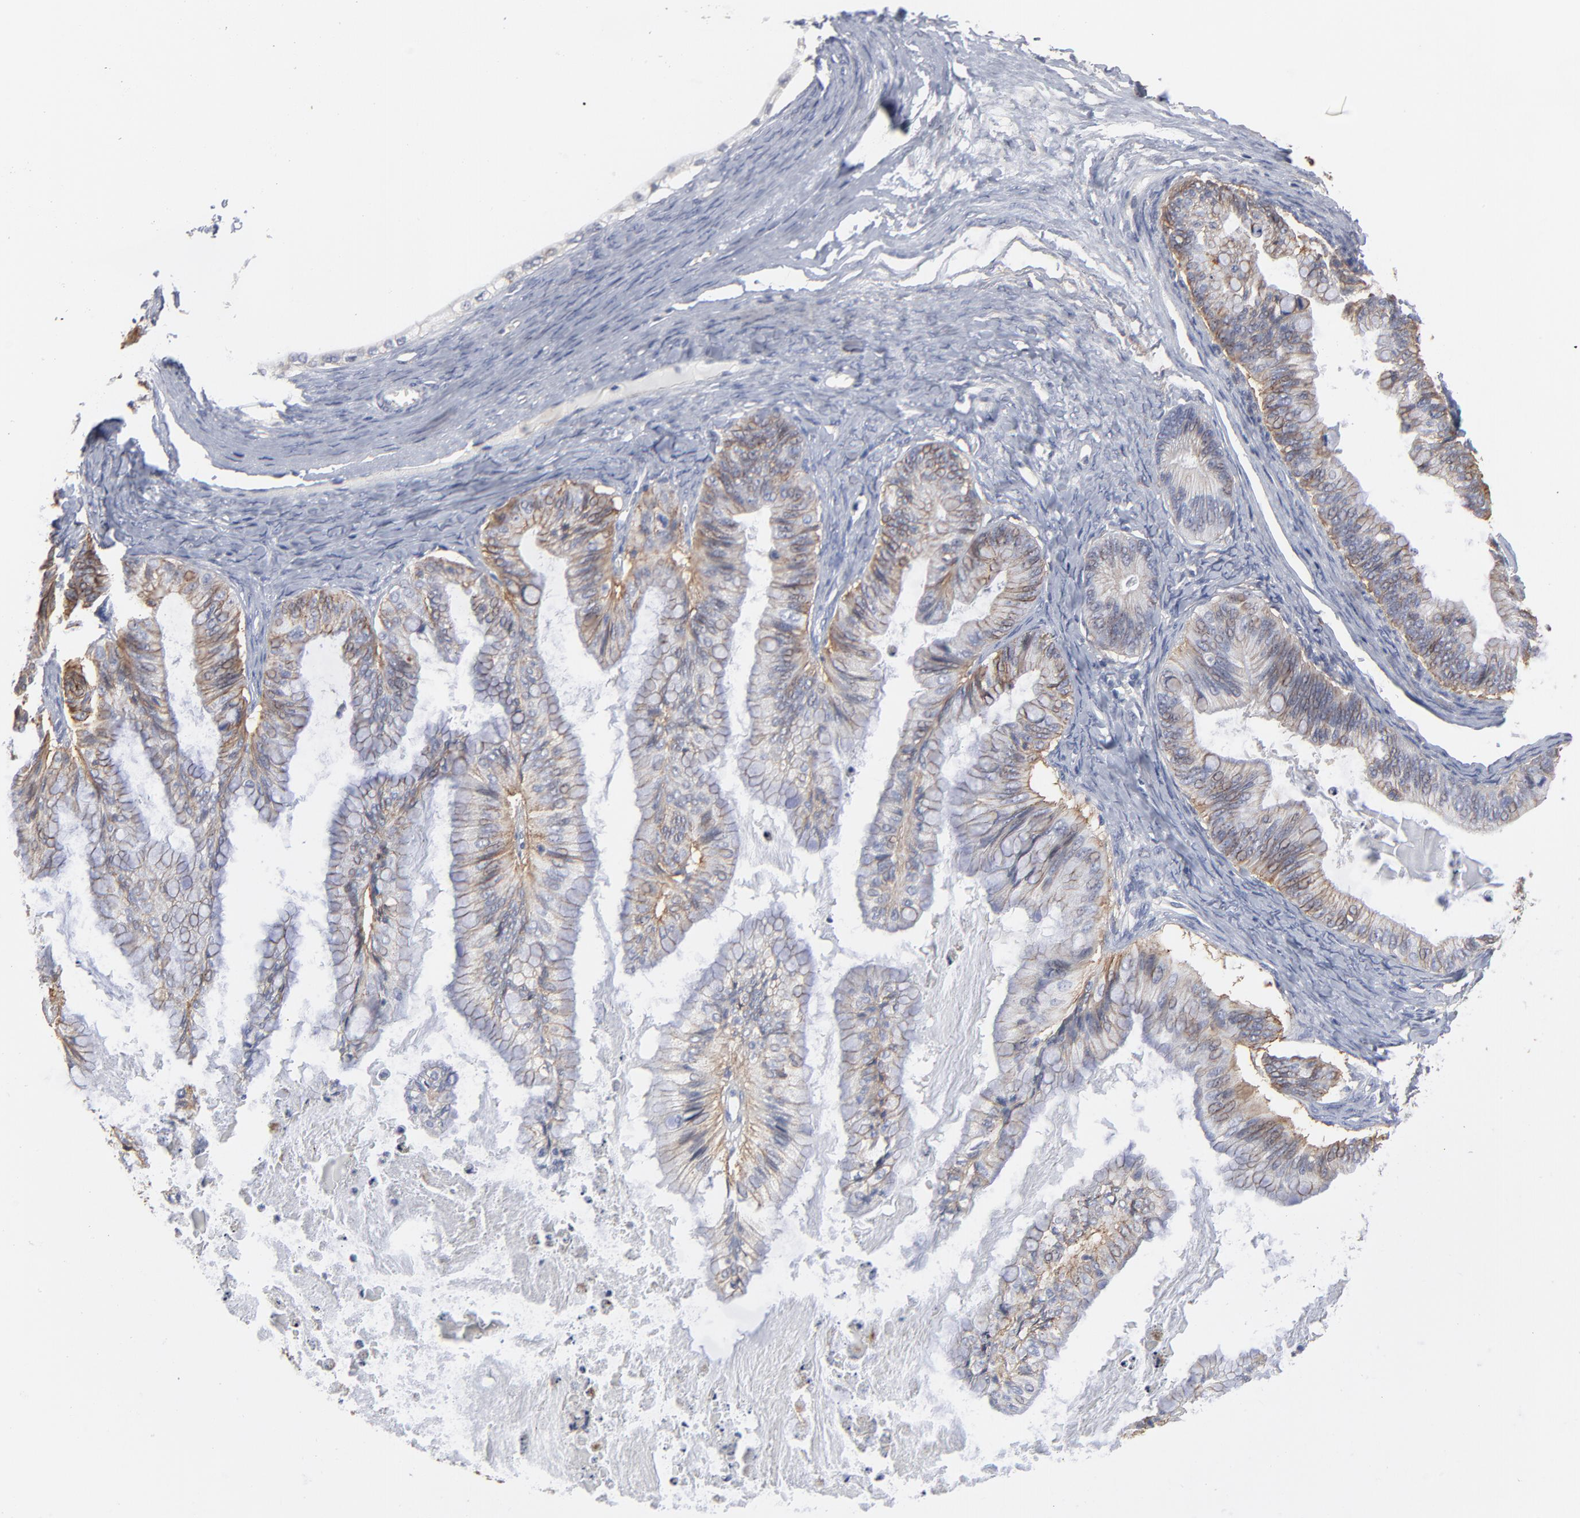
{"staining": {"intensity": "moderate", "quantity": "25%-75%", "location": "cytoplasmic/membranous"}, "tissue": "ovarian cancer", "cell_type": "Tumor cells", "image_type": "cancer", "snomed": [{"axis": "morphology", "description": "Cystadenocarcinoma, mucinous, NOS"}, {"axis": "topography", "description": "Ovary"}], "caption": "DAB (3,3'-diaminobenzidine) immunohistochemical staining of ovarian cancer (mucinous cystadenocarcinoma) shows moderate cytoplasmic/membranous protein positivity in about 25%-75% of tumor cells. (IHC, brightfield microscopy, high magnification).", "gene": "SLC16A1", "patient": {"sex": "female", "age": 57}}